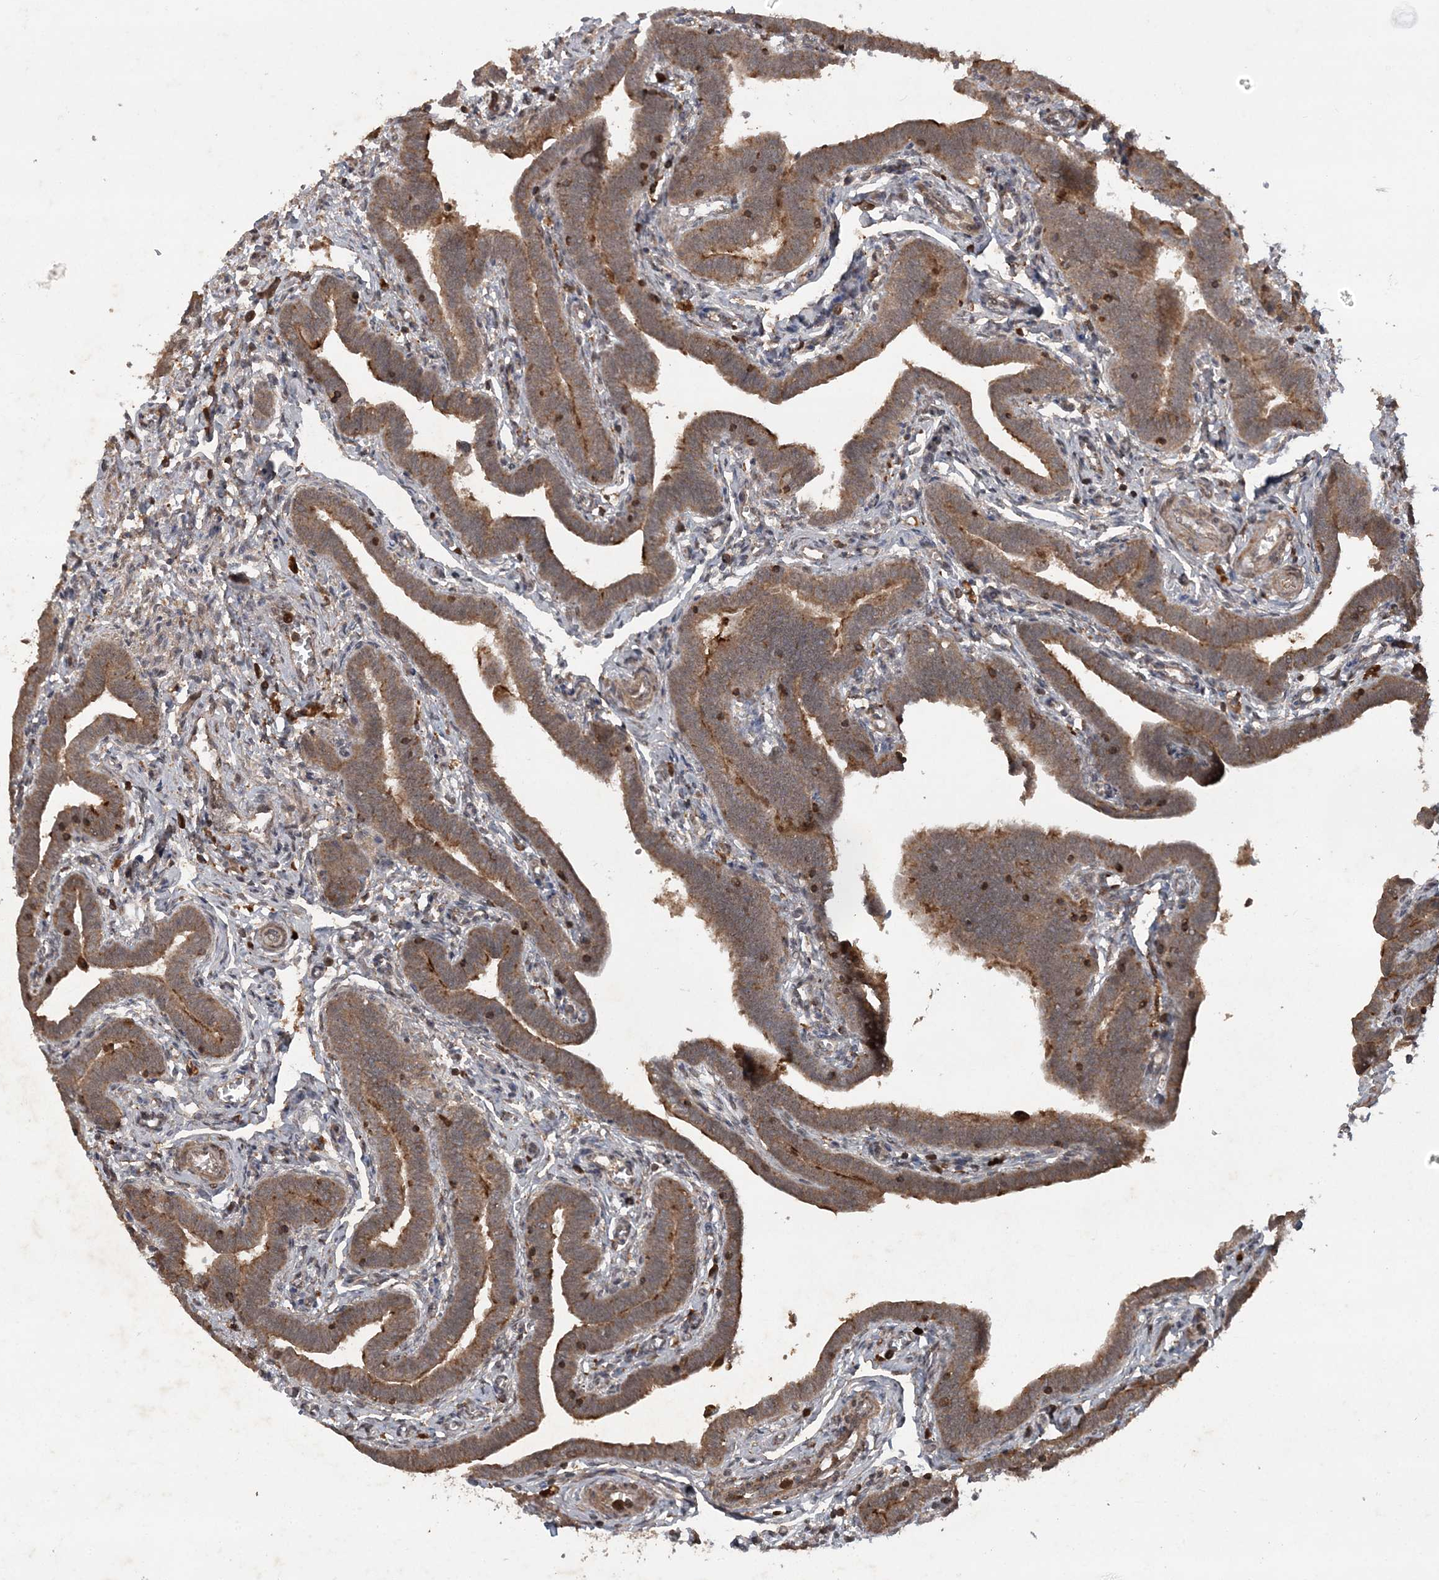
{"staining": {"intensity": "moderate", "quantity": ">75%", "location": "cytoplasmic/membranous"}, "tissue": "fallopian tube", "cell_type": "Glandular cells", "image_type": "normal", "snomed": [{"axis": "morphology", "description": "Normal tissue, NOS"}, {"axis": "topography", "description": "Fallopian tube"}], "caption": "Human fallopian tube stained with a brown dye shows moderate cytoplasmic/membranous positive positivity in approximately >75% of glandular cells.", "gene": "LACC1", "patient": {"sex": "female", "age": 36}}